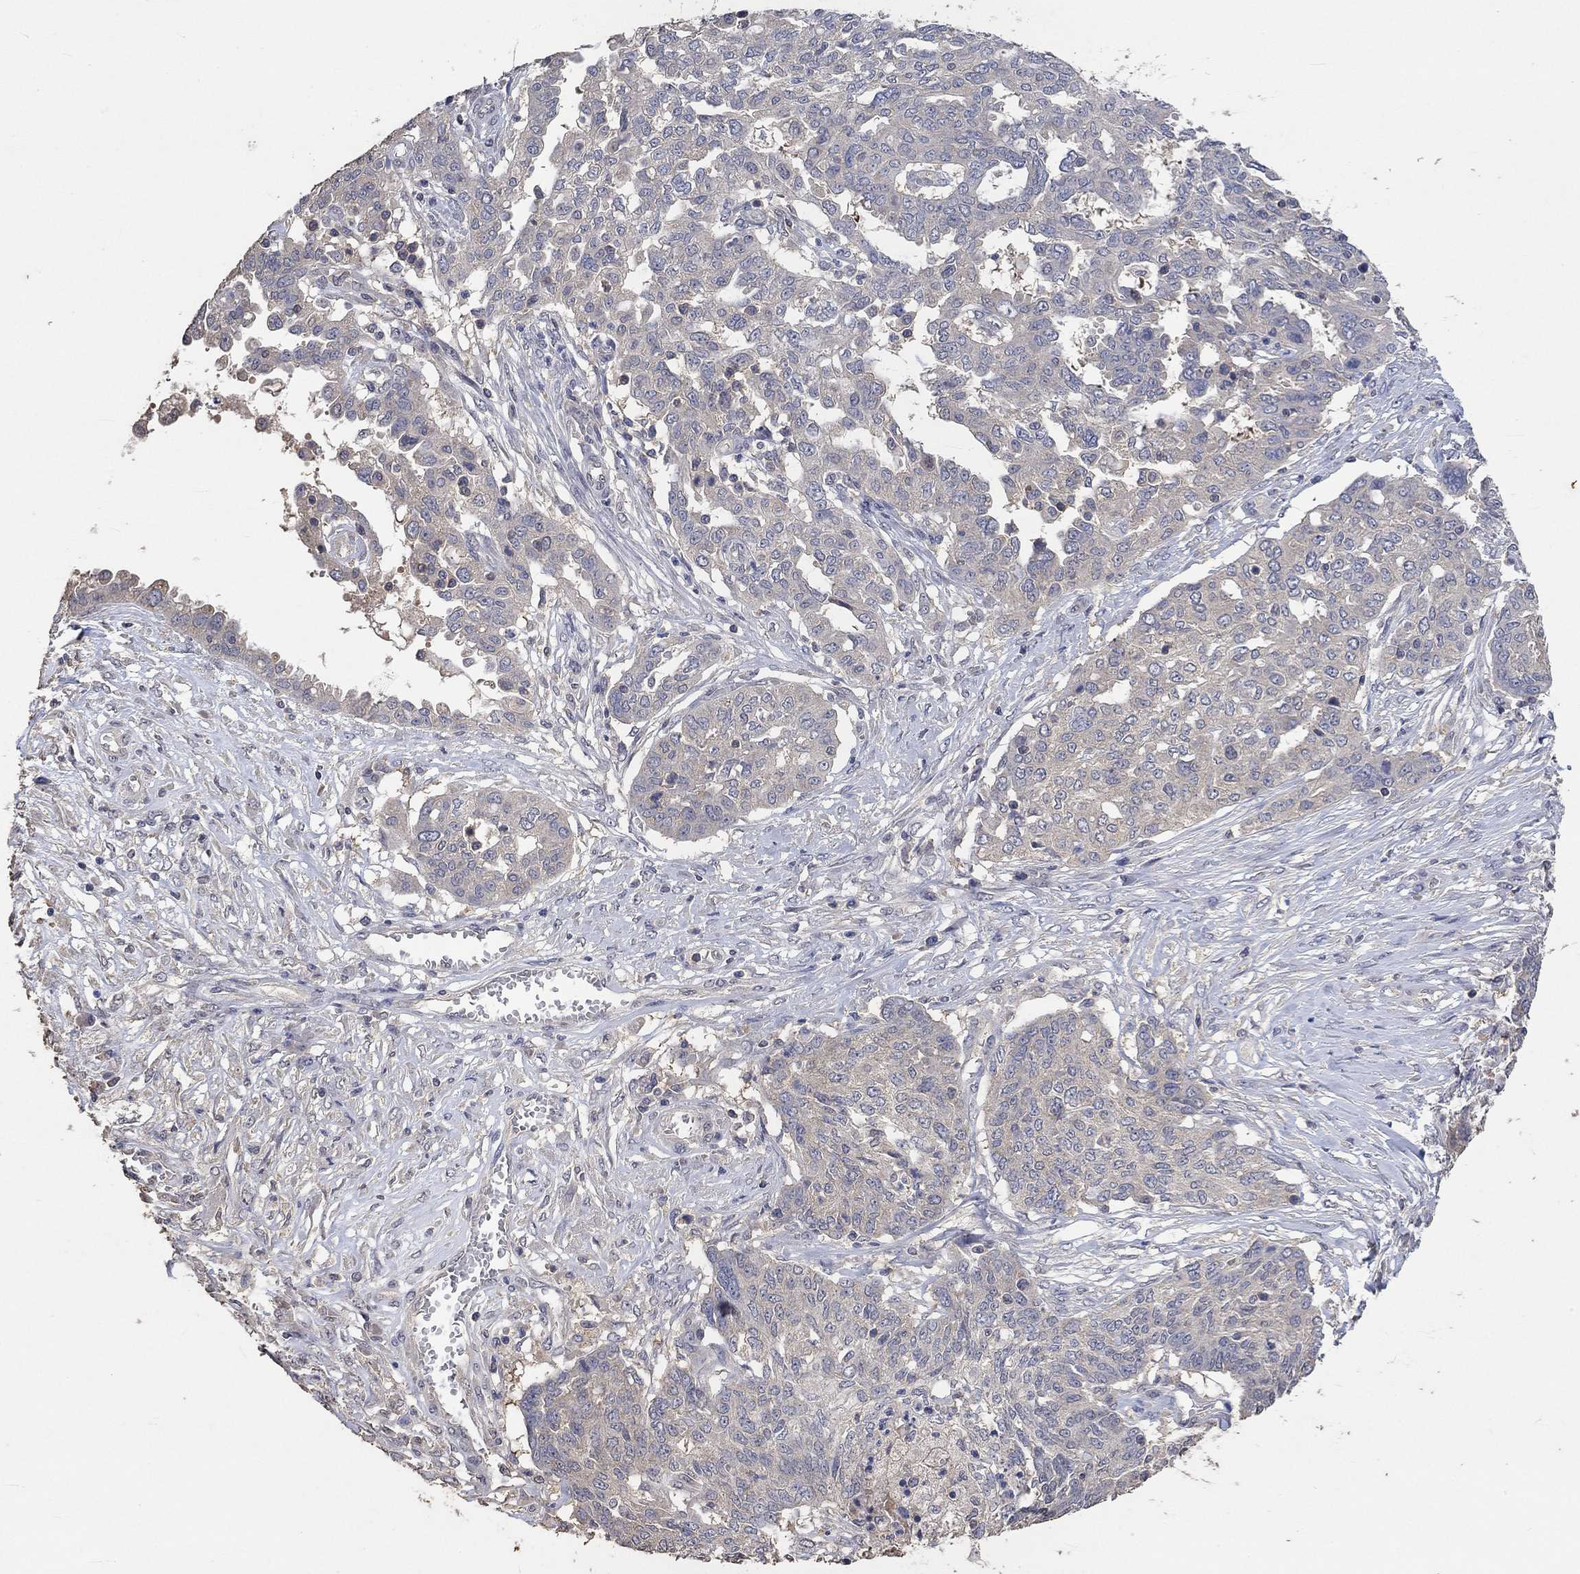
{"staining": {"intensity": "negative", "quantity": "none", "location": "none"}, "tissue": "ovarian cancer", "cell_type": "Tumor cells", "image_type": "cancer", "snomed": [{"axis": "morphology", "description": "Cystadenocarcinoma, serous, NOS"}, {"axis": "topography", "description": "Ovary"}], "caption": "Immunohistochemistry (IHC) of human ovarian cancer (serous cystadenocarcinoma) shows no expression in tumor cells.", "gene": "PTPN20", "patient": {"sex": "female", "age": 67}}